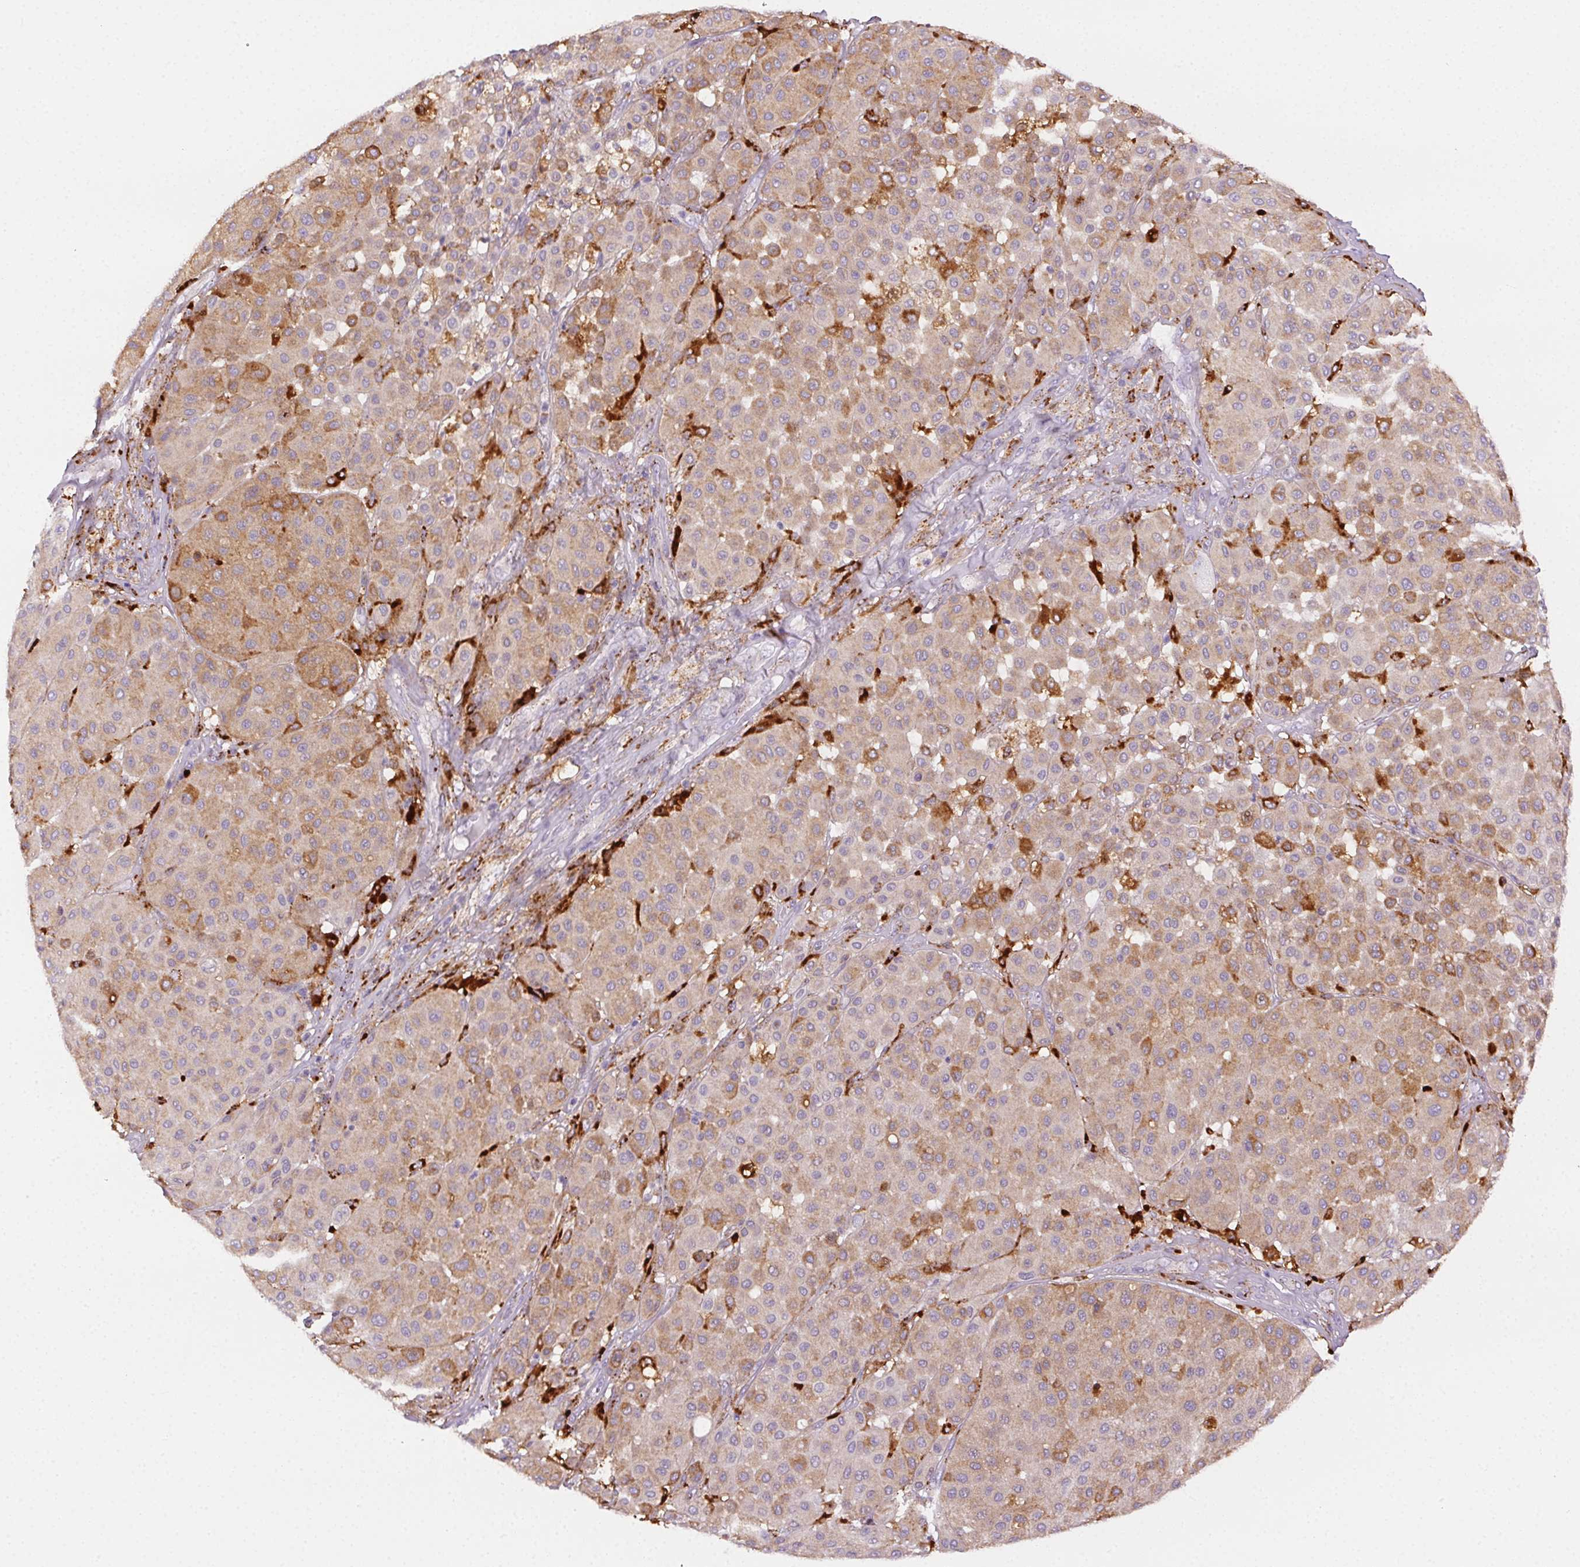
{"staining": {"intensity": "weak", "quantity": "25%-75%", "location": "cytoplasmic/membranous"}, "tissue": "melanoma", "cell_type": "Tumor cells", "image_type": "cancer", "snomed": [{"axis": "morphology", "description": "Malignant melanoma, Metastatic site"}, {"axis": "topography", "description": "Smooth muscle"}], "caption": "Protein expression analysis of melanoma demonstrates weak cytoplasmic/membranous expression in approximately 25%-75% of tumor cells.", "gene": "SCPEP1", "patient": {"sex": "male", "age": 41}}